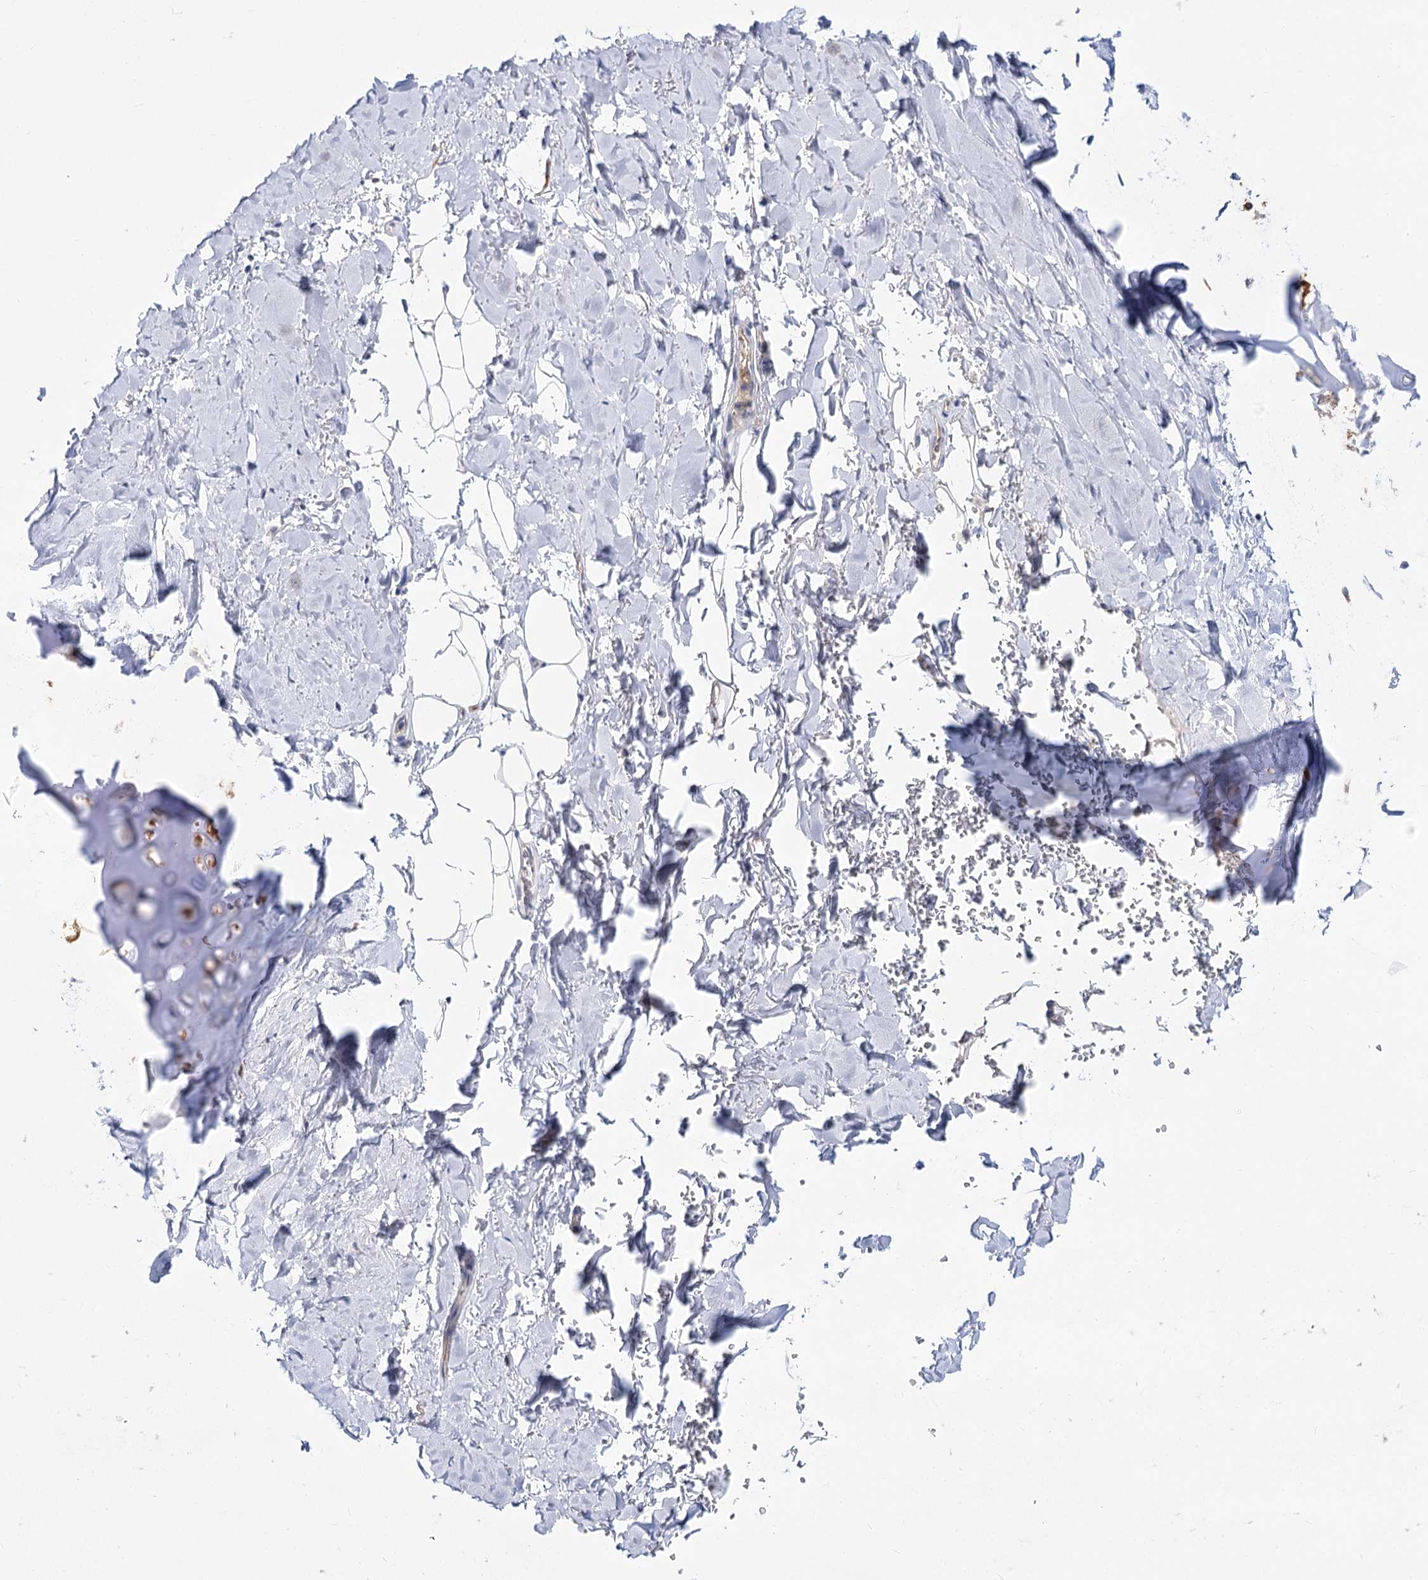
{"staining": {"intensity": "negative", "quantity": "none", "location": "none"}, "tissue": "adipose tissue", "cell_type": "Adipocytes", "image_type": "normal", "snomed": [{"axis": "morphology", "description": "Normal tissue, NOS"}, {"axis": "topography", "description": "Cartilage tissue"}], "caption": "Immunohistochemistry (IHC) image of normal adipose tissue: human adipose tissue stained with DAB demonstrates no significant protein expression in adipocytes. (Brightfield microscopy of DAB (3,3'-diaminobenzidine) IHC at high magnification).", "gene": "UGP2", "patient": {"sex": "female", "age": 63}}